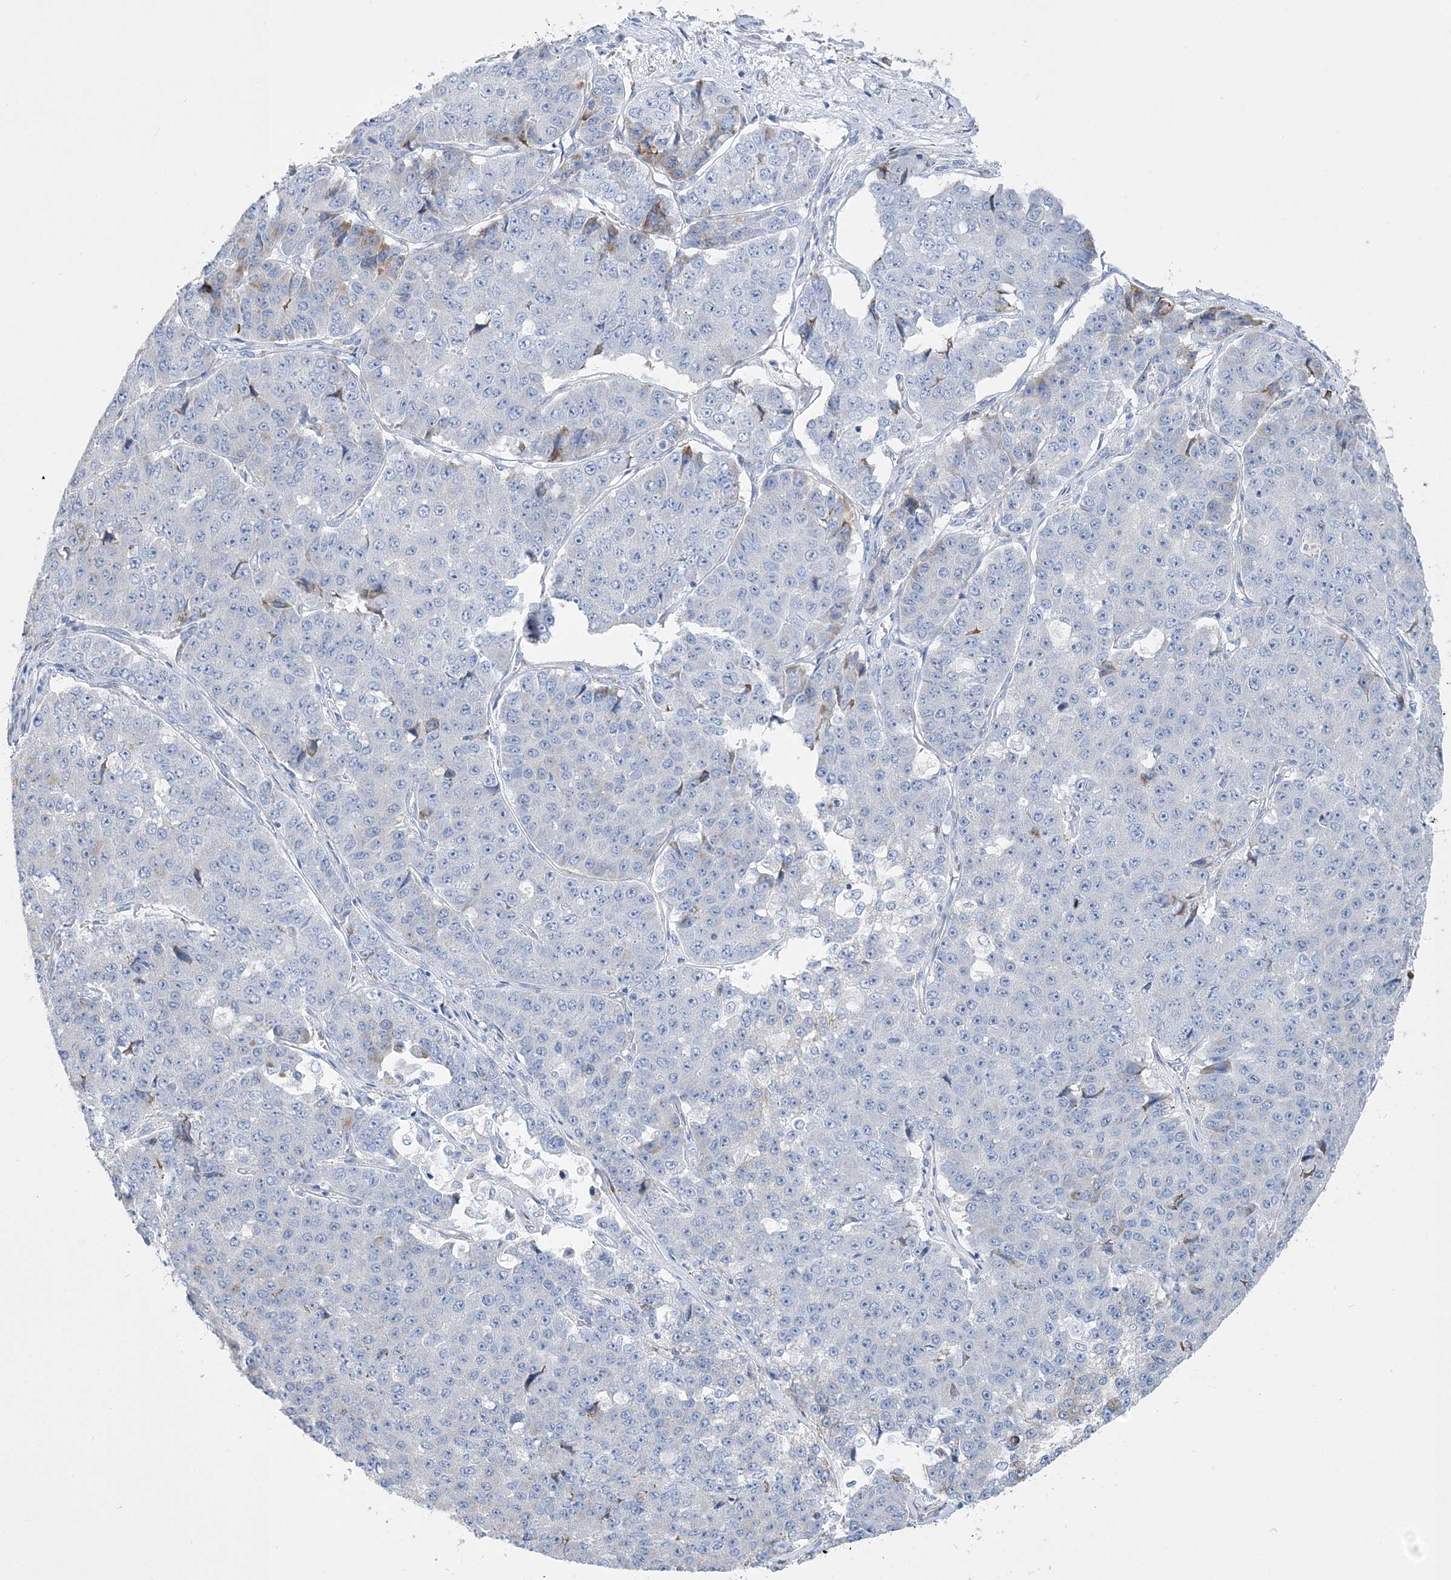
{"staining": {"intensity": "moderate", "quantity": "<25%", "location": "cytoplasmic/membranous"}, "tissue": "pancreatic cancer", "cell_type": "Tumor cells", "image_type": "cancer", "snomed": [{"axis": "morphology", "description": "Adenocarcinoma, NOS"}, {"axis": "topography", "description": "Pancreas"}], "caption": "Immunohistochemical staining of adenocarcinoma (pancreatic) displays low levels of moderate cytoplasmic/membranous protein positivity in about <25% of tumor cells.", "gene": "TSPYL6", "patient": {"sex": "male", "age": 50}}